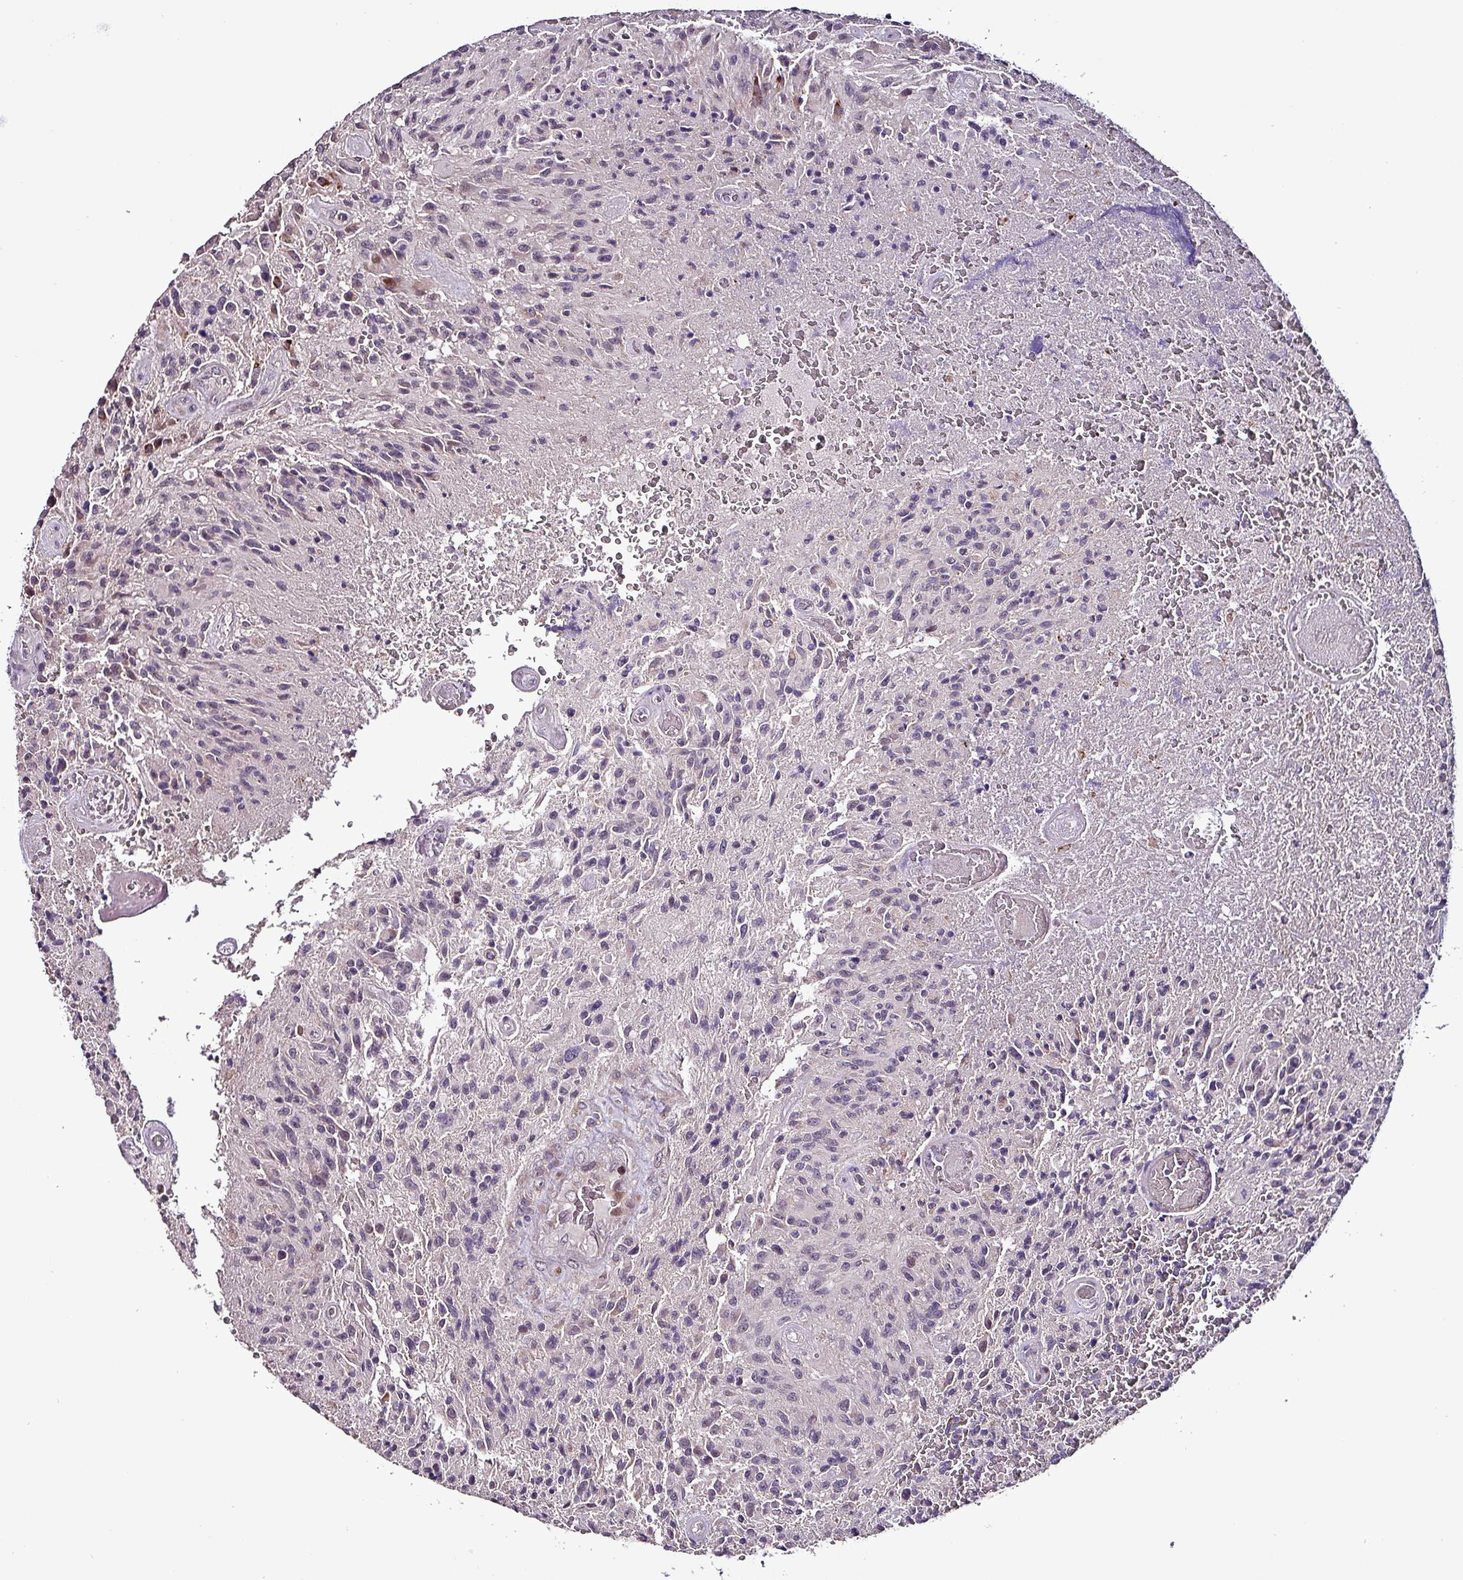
{"staining": {"intensity": "negative", "quantity": "none", "location": "none"}, "tissue": "glioma", "cell_type": "Tumor cells", "image_type": "cancer", "snomed": [{"axis": "morphology", "description": "Normal tissue, NOS"}, {"axis": "morphology", "description": "Glioma, malignant, High grade"}, {"axis": "topography", "description": "Cerebral cortex"}], "caption": "Immunohistochemistry (IHC) of human glioma exhibits no staining in tumor cells. (DAB immunohistochemistry (IHC), high magnification).", "gene": "GRAPL", "patient": {"sex": "male", "age": 56}}